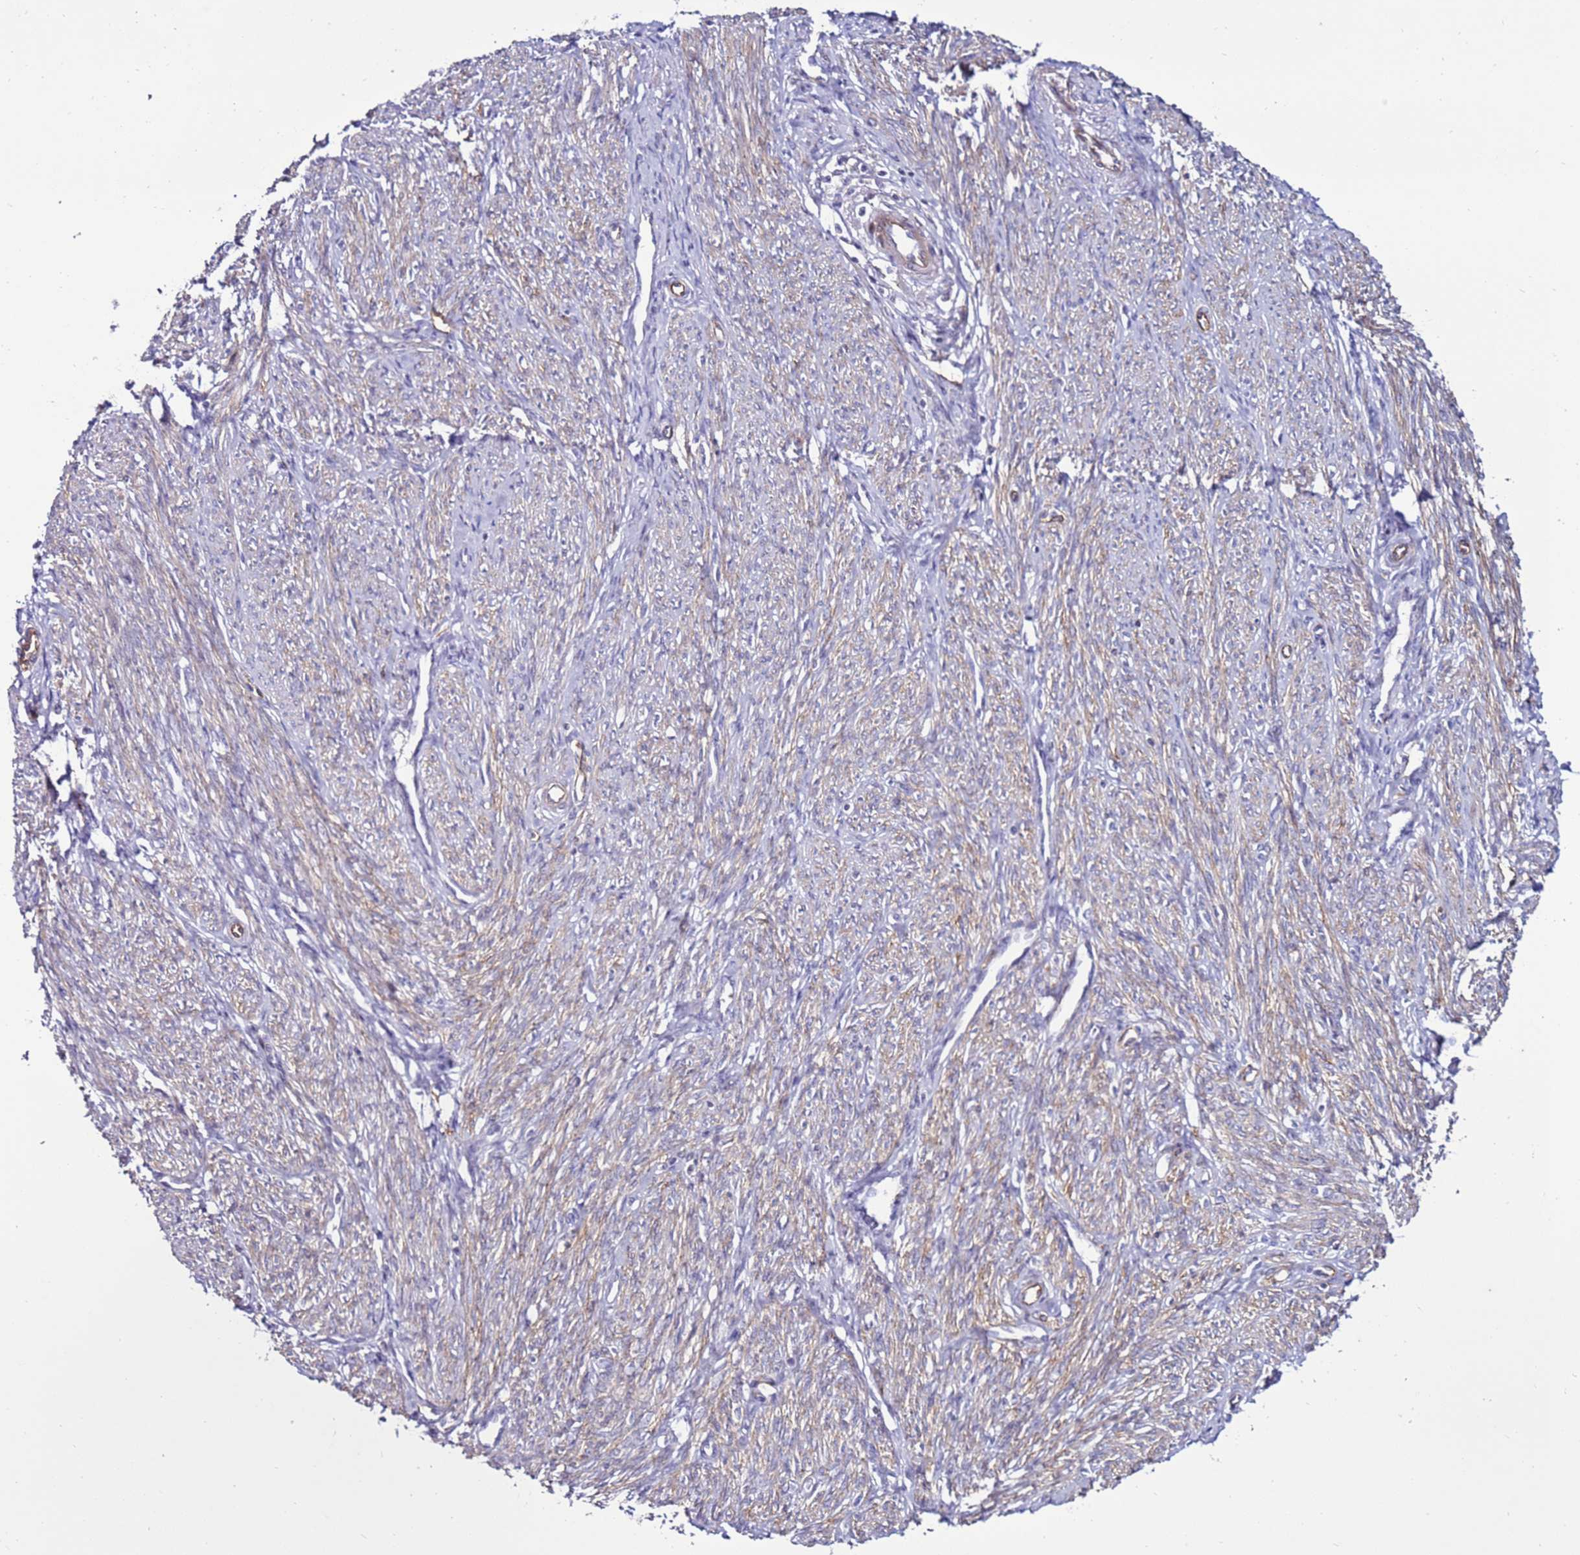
{"staining": {"intensity": "negative", "quantity": "none", "location": "none"}, "tissue": "endometrium", "cell_type": "Cells in endometrial stroma", "image_type": "normal", "snomed": [{"axis": "morphology", "description": "Normal tissue, NOS"}, {"axis": "topography", "description": "Endometrium"}], "caption": "This is an IHC photomicrograph of unremarkable endometrium. There is no expression in cells in endometrial stroma.", "gene": "CLEC4M", "patient": {"sex": "female", "age": 72}}